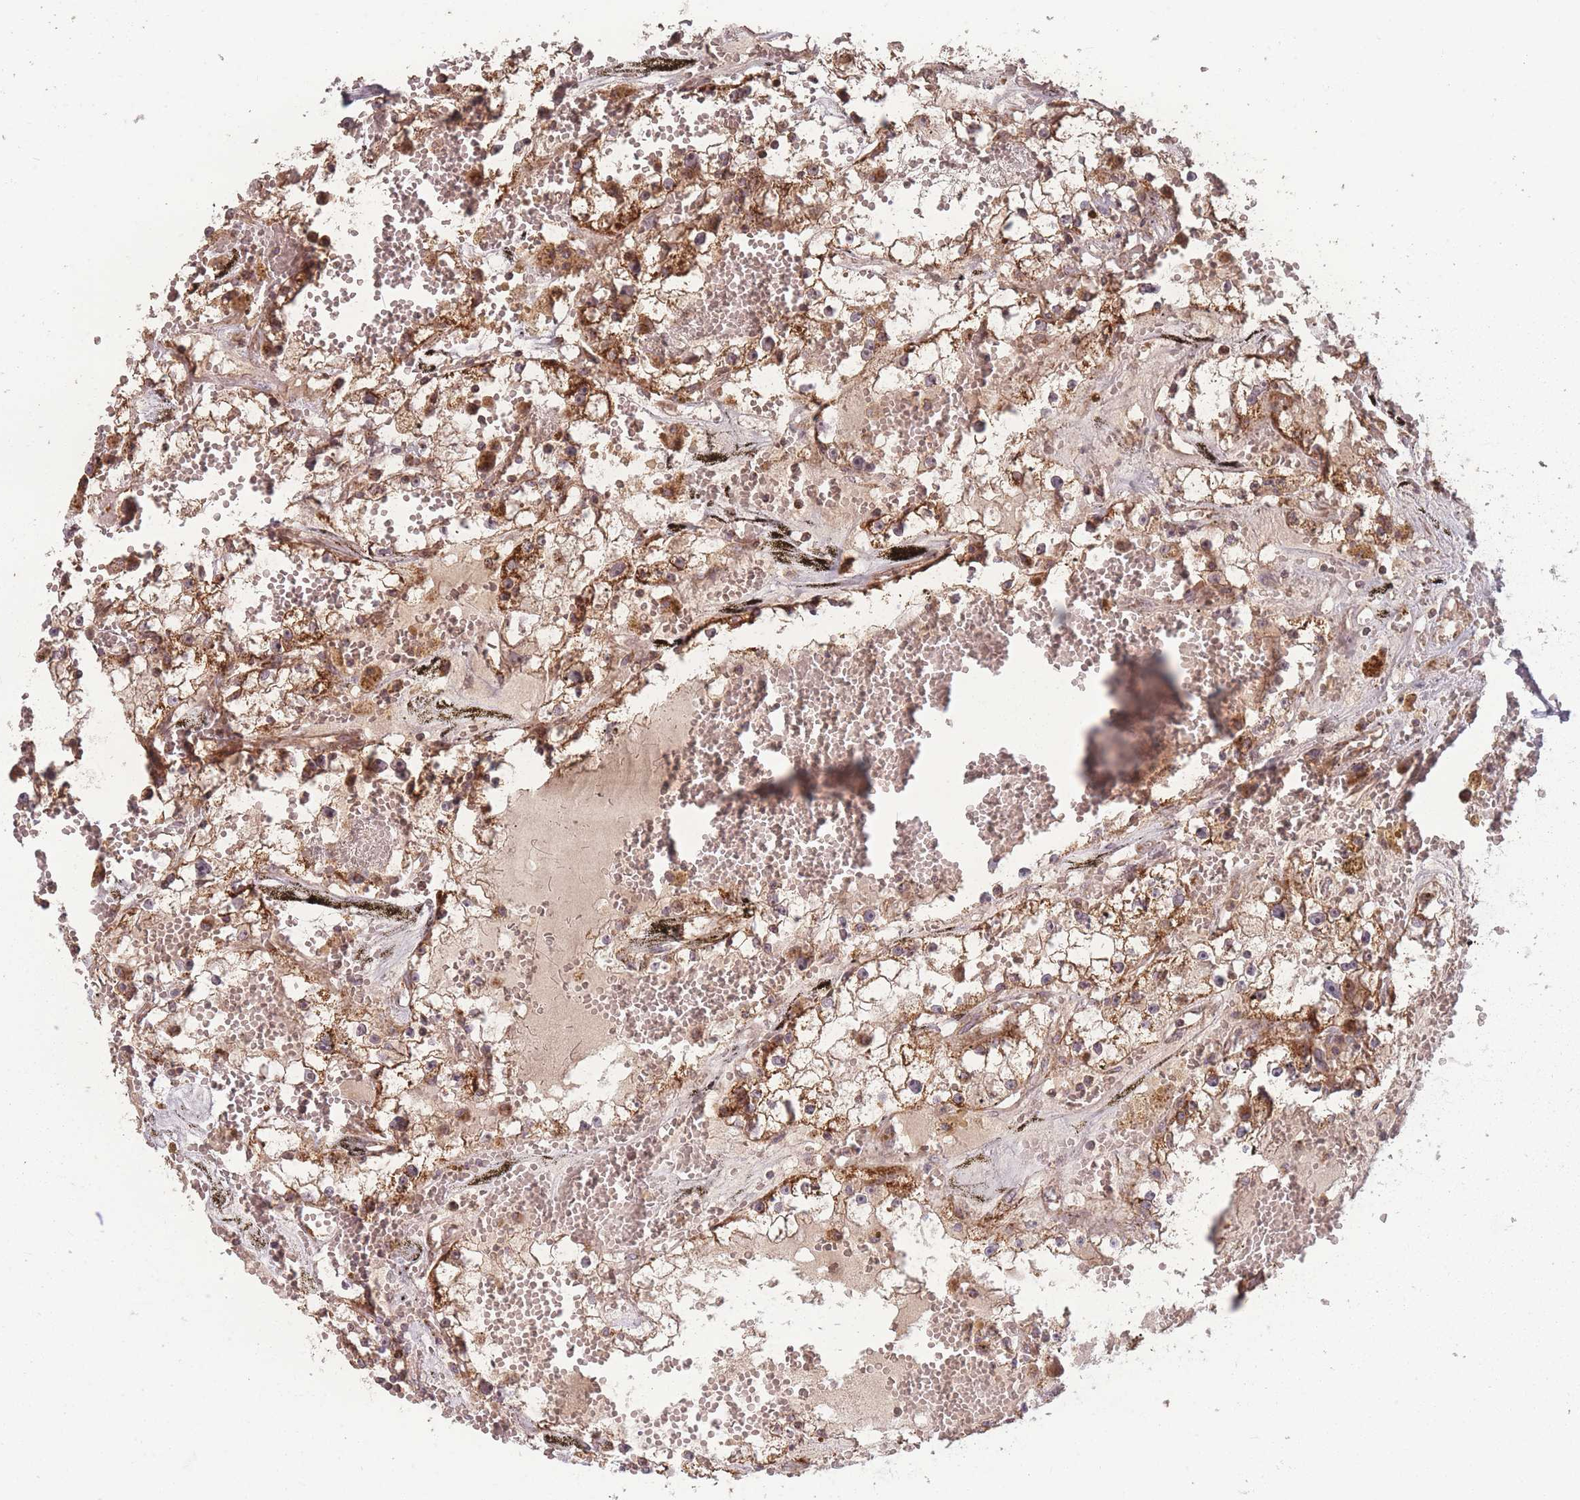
{"staining": {"intensity": "moderate", "quantity": ">75%", "location": "cytoplasmic/membranous"}, "tissue": "renal cancer", "cell_type": "Tumor cells", "image_type": "cancer", "snomed": [{"axis": "morphology", "description": "Adenocarcinoma, NOS"}, {"axis": "topography", "description": "Kidney"}], "caption": "Adenocarcinoma (renal) stained with DAB IHC demonstrates medium levels of moderate cytoplasmic/membranous positivity in approximately >75% of tumor cells.", "gene": "LYRM7", "patient": {"sex": "male", "age": 56}}